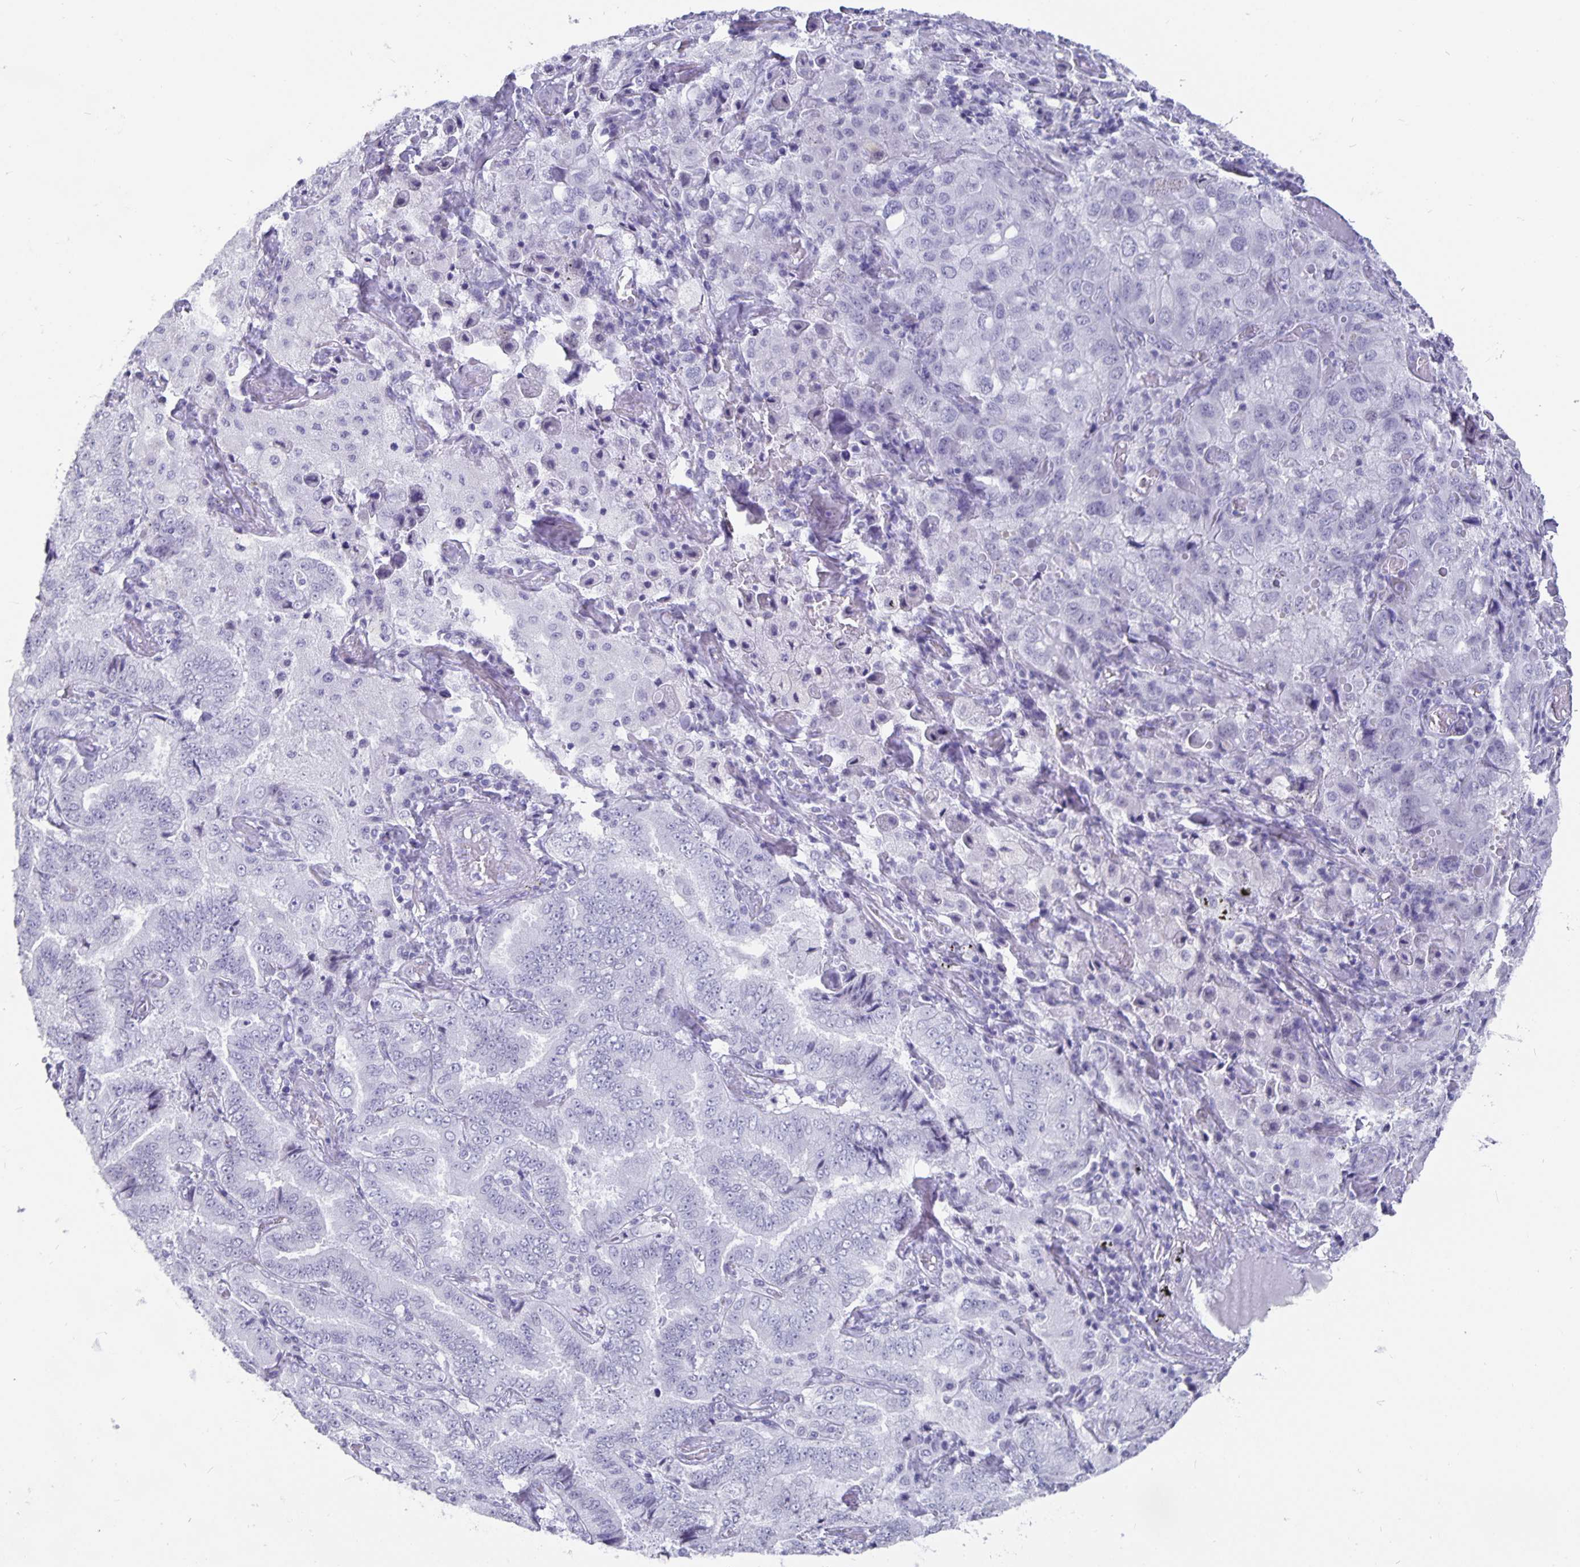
{"staining": {"intensity": "negative", "quantity": "none", "location": "none"}, "tissue": "lung cancer", "cell_type": "Tumor cells", "image_type": "cancer", "snomed": [{"axis": "morphology", "description": "Aneuploidy"}, {"axis": "morphology", "description": "Adenocarcinoma, NOS"}, {"axis": "morphology", "description": "Adenocarcinoma, metastatic, NOS"}, {"axis": "topography", "description": "Lymph node"}, {"axis": "topography", "description": "Lung"}], "caption": "A high-resolution histopathology image shows IHC staining of lung cancer (metastatic adenocarcinoma), which displays no significant staining in tumor cells.", "gene": "OLIG2", "patient": {"sex": "female", "age": 48}}